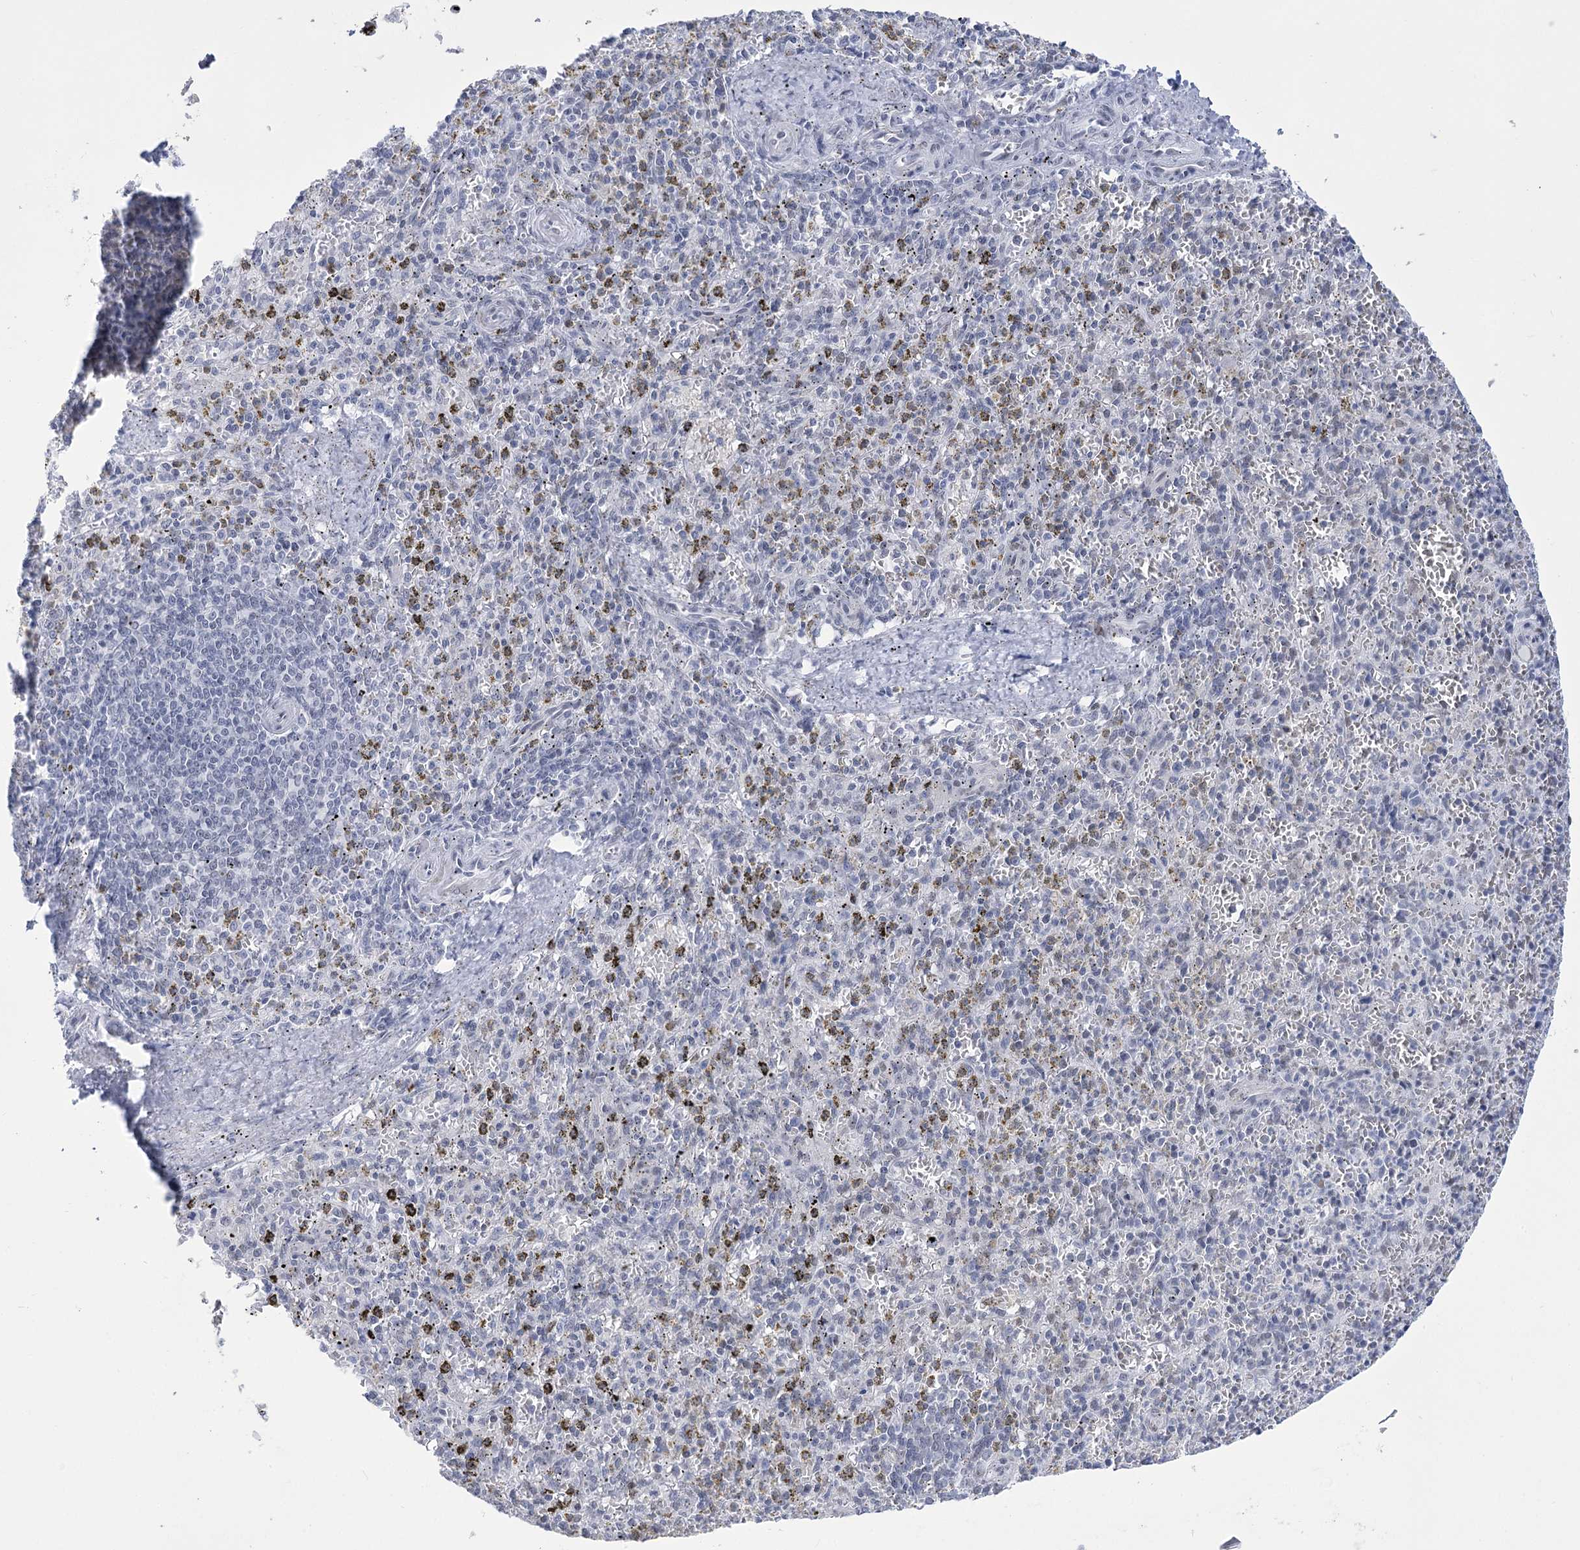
{"staining": {"intensity": "negative", "quantity": "none", "location": "none"}, "tissue": "spleen", "cell_type": "Cells in red pulp", "image_type": "normal", "snomed": [{"axis": "morphology", "description": "Normal tissue, NOS"}, {"axis": "topography", "description": "Spleen"}], "caption": "DAB (3,3'-diaminobenzidine) immunohistochemical staining of unremarkable human spleen demonstrates no significant positivity in cells in red pulp.", "gene": "HORMAD1", "patient": {"sex": "male", "age": 72}}